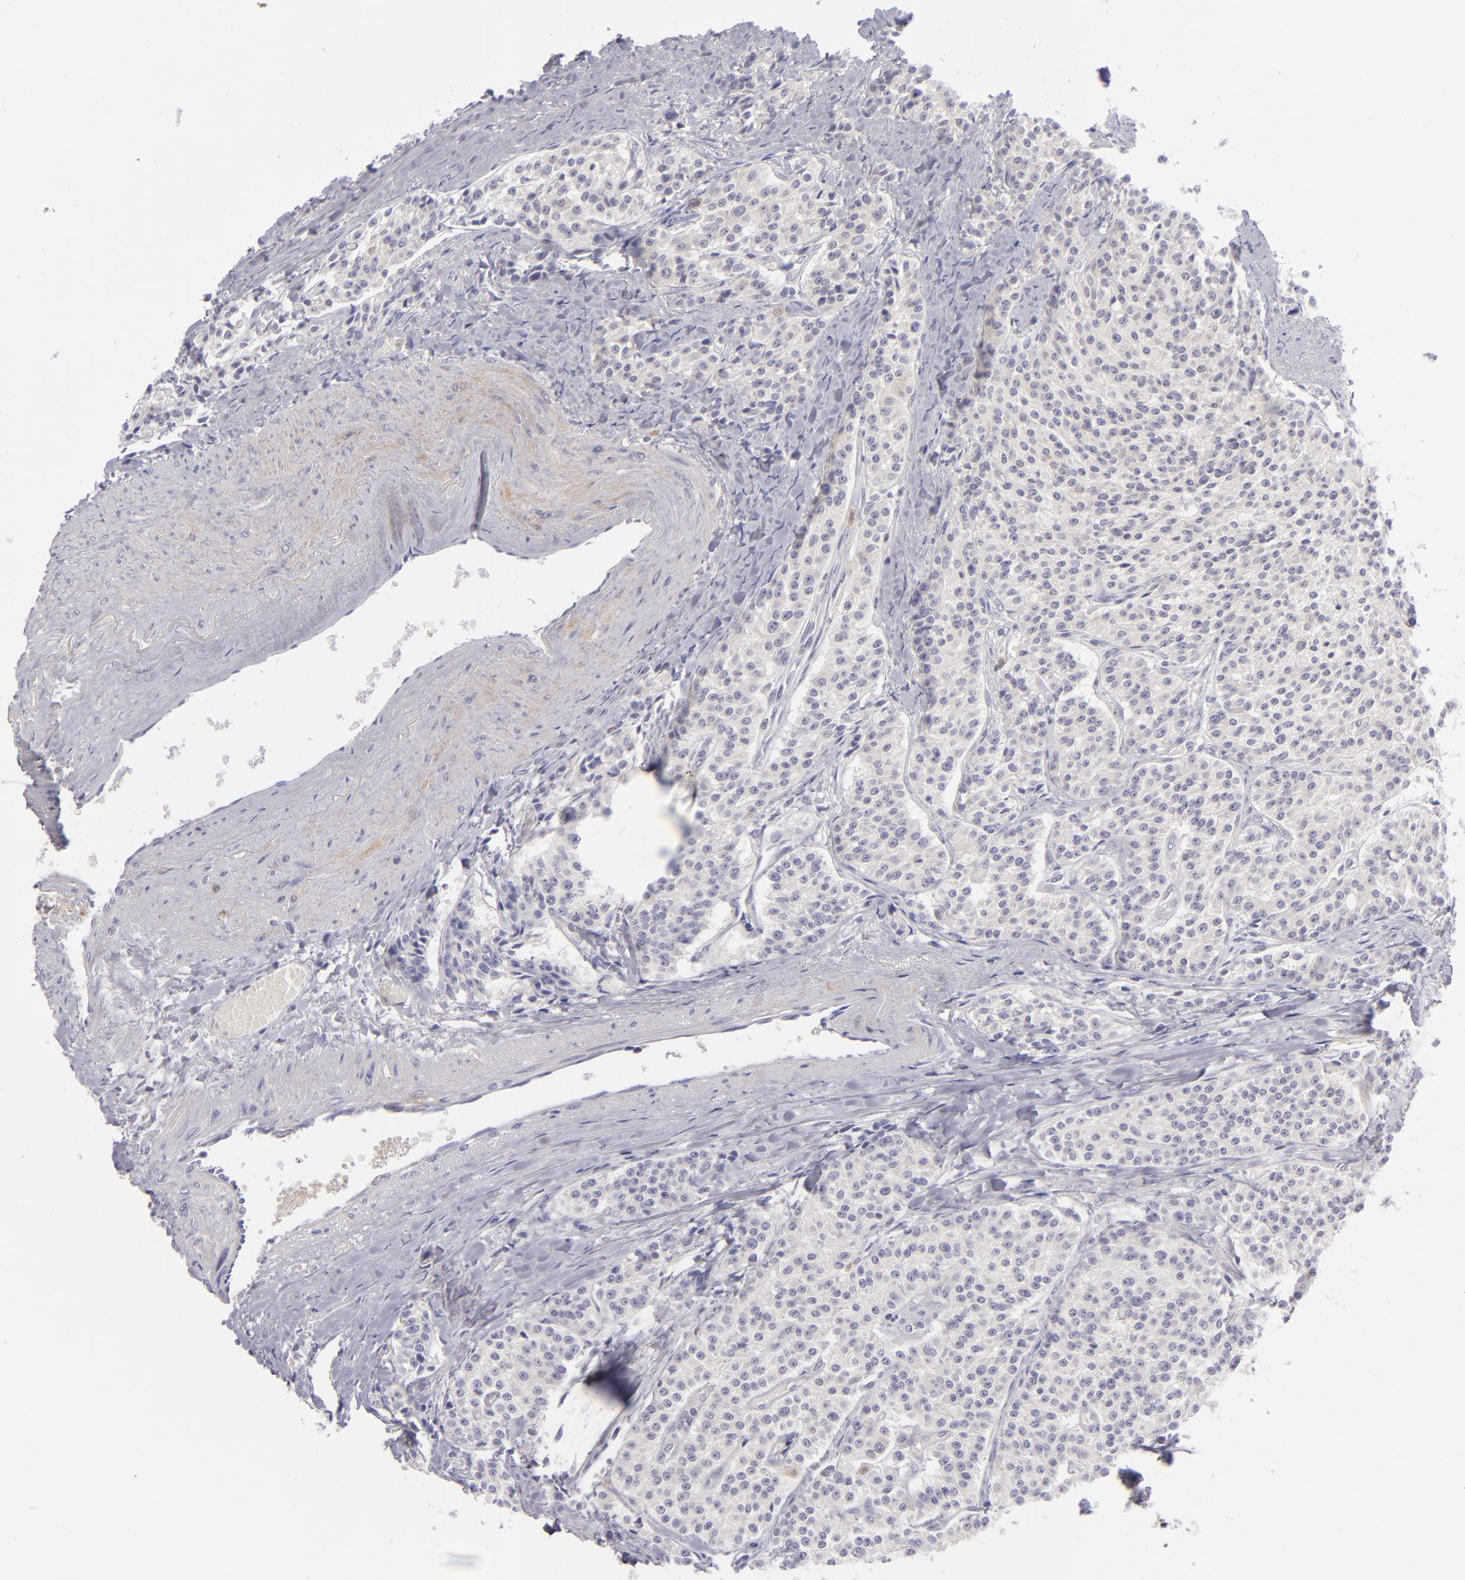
{"staining": {"intensity": "weak", "quantity": ">75%", "location": "cytoplasmic/membranous"}, "tissue": "carcinoid", "cell_type": "Tumor cells", "image_type": "cancer", "snomed": [{"axis": "morphology", "description": "Carcinoid, malignant, NOS"}, {"axis": "topography", "description": "Stomach"}], "caption": "An image of carcinoid stained for a protein reveals weak cytoplasmic/membranous brown staining in tumor cells.", "gene": "MMP10", "patient": {"sex": "female", "age": 76}}